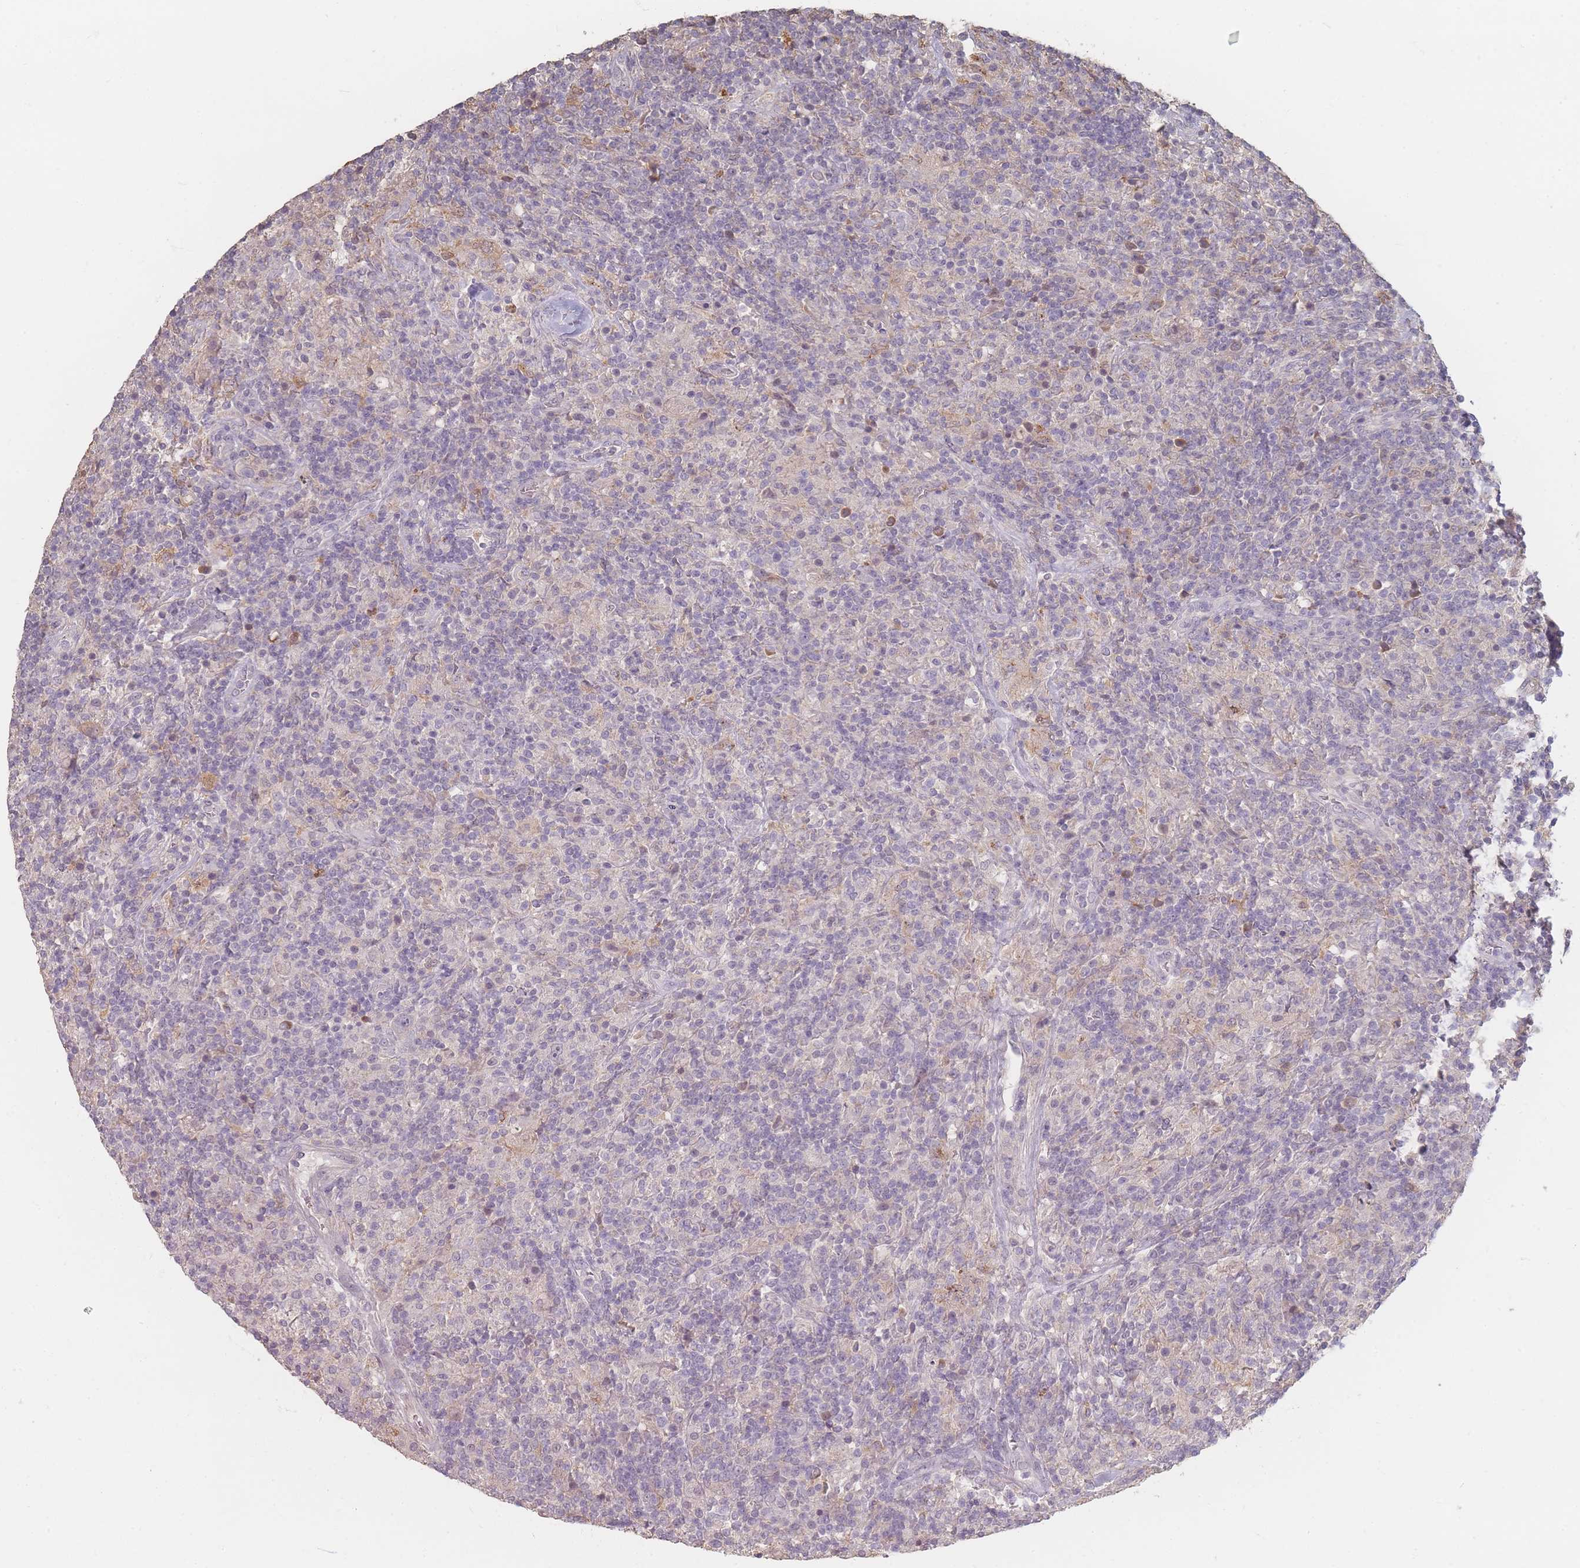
{"staining": {"intensity": "negative", "quantity": "none", "location": "none"}, "tissue": "lymphoma", "cell_type": "Tumor cells", "image_type": "cancer", "snomed": [{"axis": "morphology", "description": "Hodgkin's disease, NOS"}, {"axis": "topography", "description": "Lymph node"}], "caption": "Immunohistochemistry (IHC) photomicrograph of neoplastic tissue: human lymphoma stained with DAB displays no significant protein staining in tumor cells.", "gene": "RFTN1", "patient": {"sex": "male", "age": 70}}